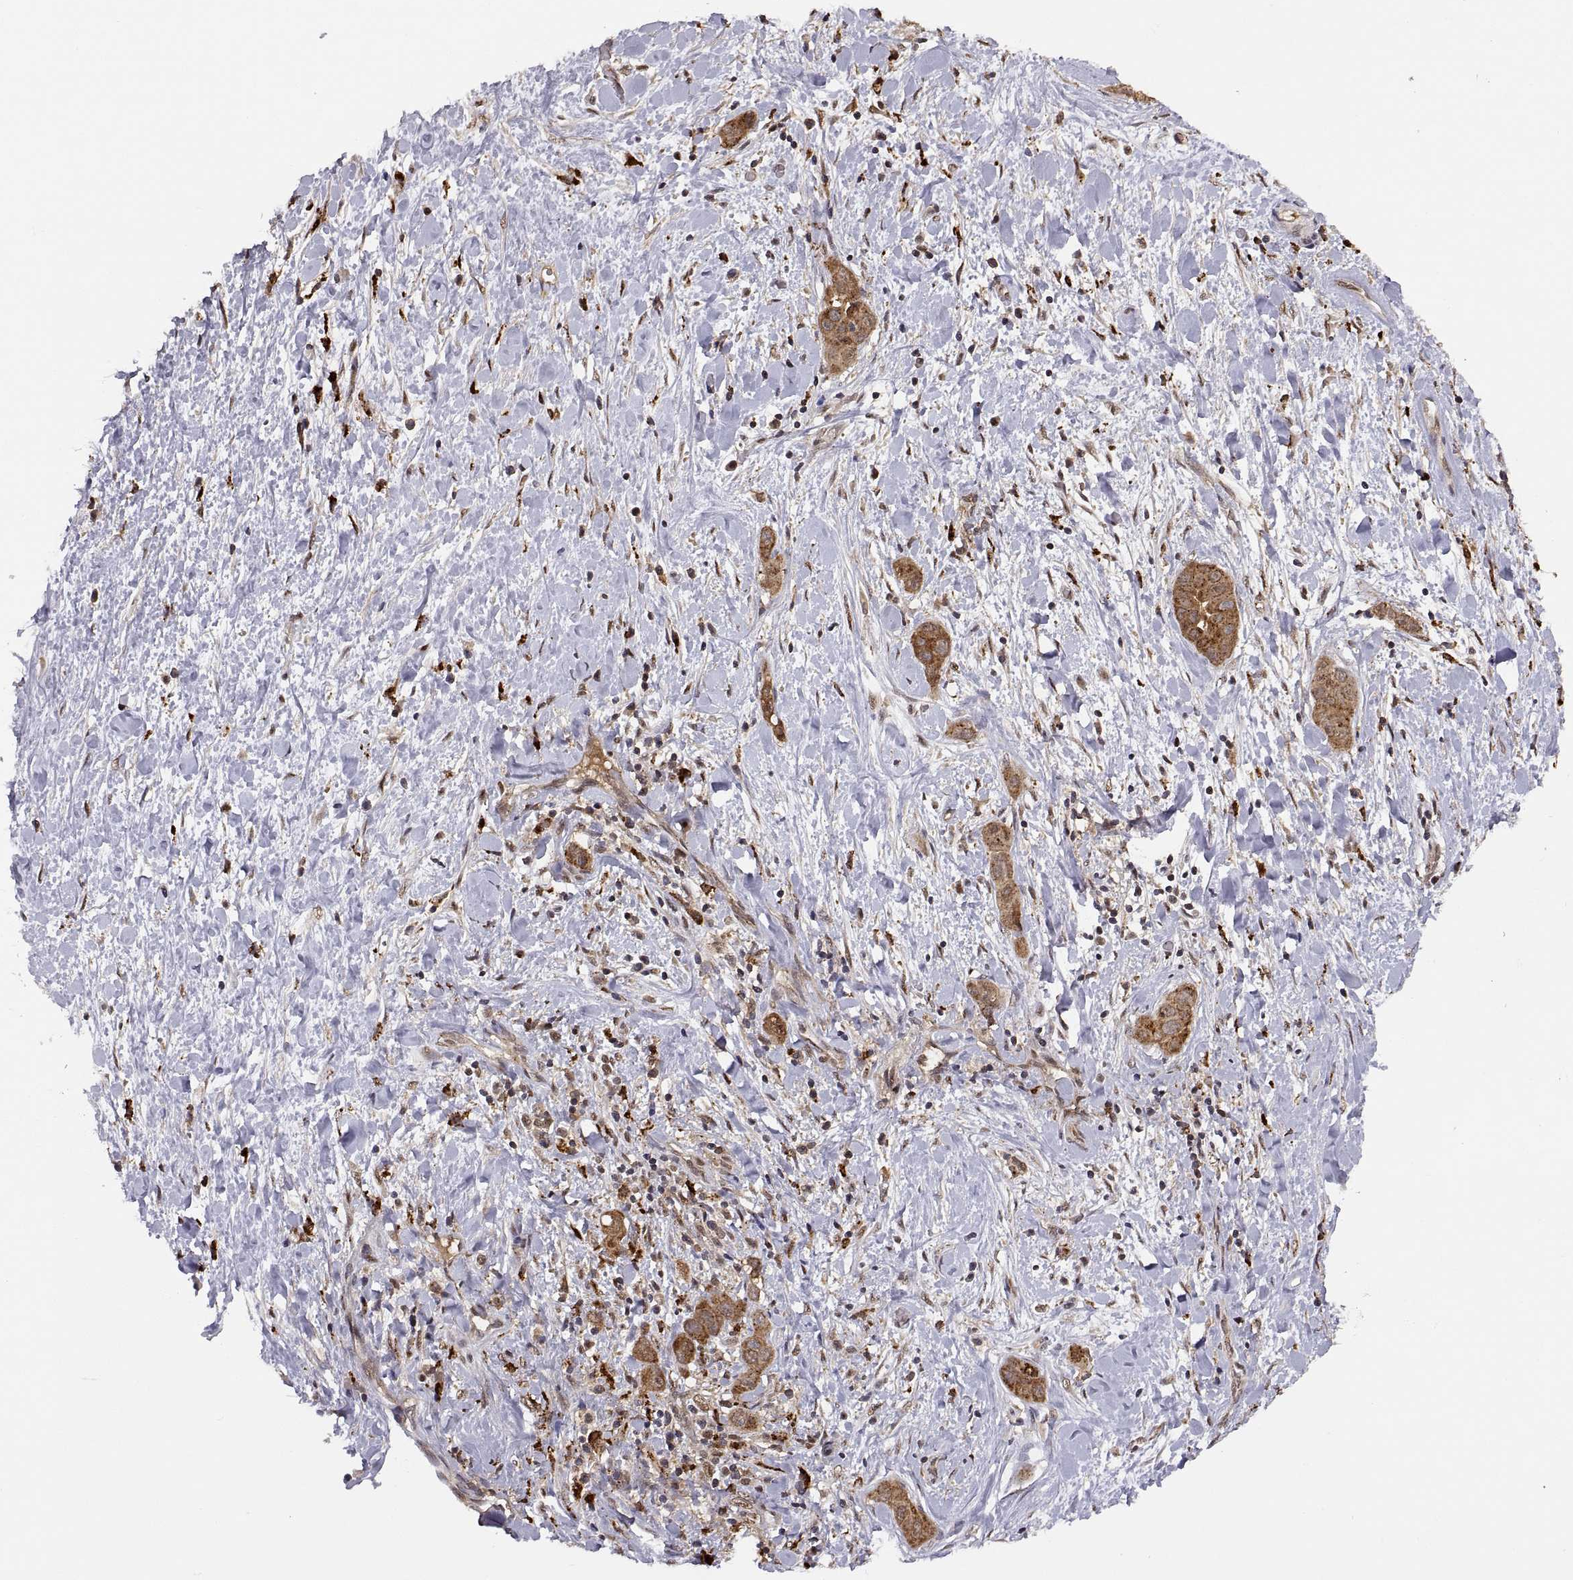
{"staining": {"intensity": "moderate", "quantity": "25%-75%", "location": "cytoplasmic/membranous"}, "tissue": "liver cancer", "cell_type": "Tumor cells", "image_type": "cancer", "snomed": [{"axis": "morphology", "description": "Cholangiocarcinoma"}, {"axis": "topography", "description": "Liver"}], "caption": "Liver cancer (cholangiocarcinoma) was stained to show a protein in brown. There is medium levels of moderate cytoplasmic/membranous expression in approximately 25%-75% of tumor cells. (DAB (3,3'-diaminobenzidine) IHC with brightfield microscopy, high magnification).", "gene": "PSMC2", "patient": {"sex": "female", "age": 52}}